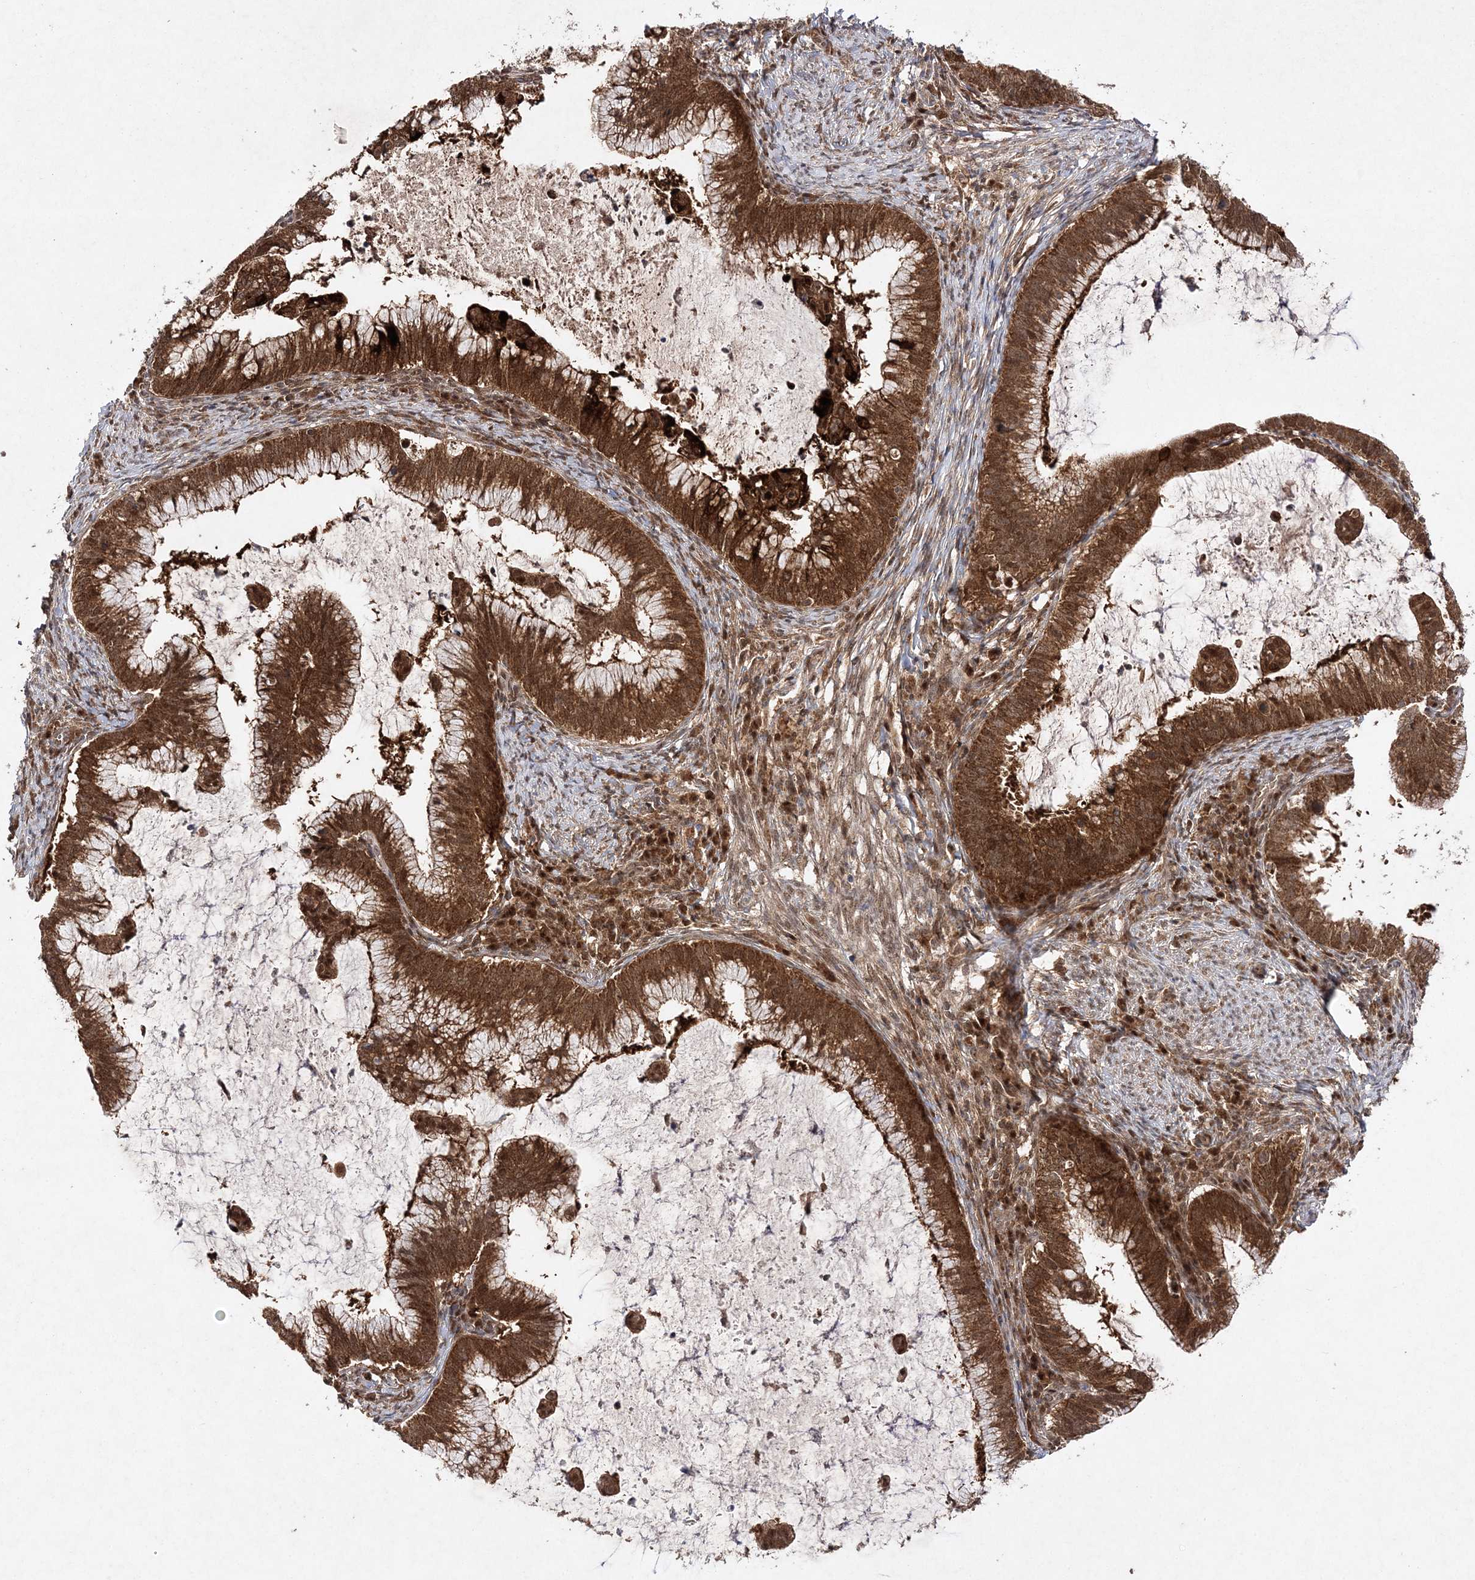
{"staining": {"intensity": "strong", "quantity": ">75%", "location": "cytoplasmic/membranous,nuclear"}, "tissue": "cervical cancer", "cell_type": "Tumor cells", "image_type": "cancer", "snomed": [{"axis": "morphology", "description": "Adenocarcinoma, NOS"}, {"axis": "topography", "description": "Cervix"}], "caption": "Cervical cancer stained for a protein (brown) shows strong cytoplasmic/membranous and nuclear positive positivity in approximately >75% of tumor cells.", "gene": "NIF3L1", "patient": {"sex": "female", "age": 36}}